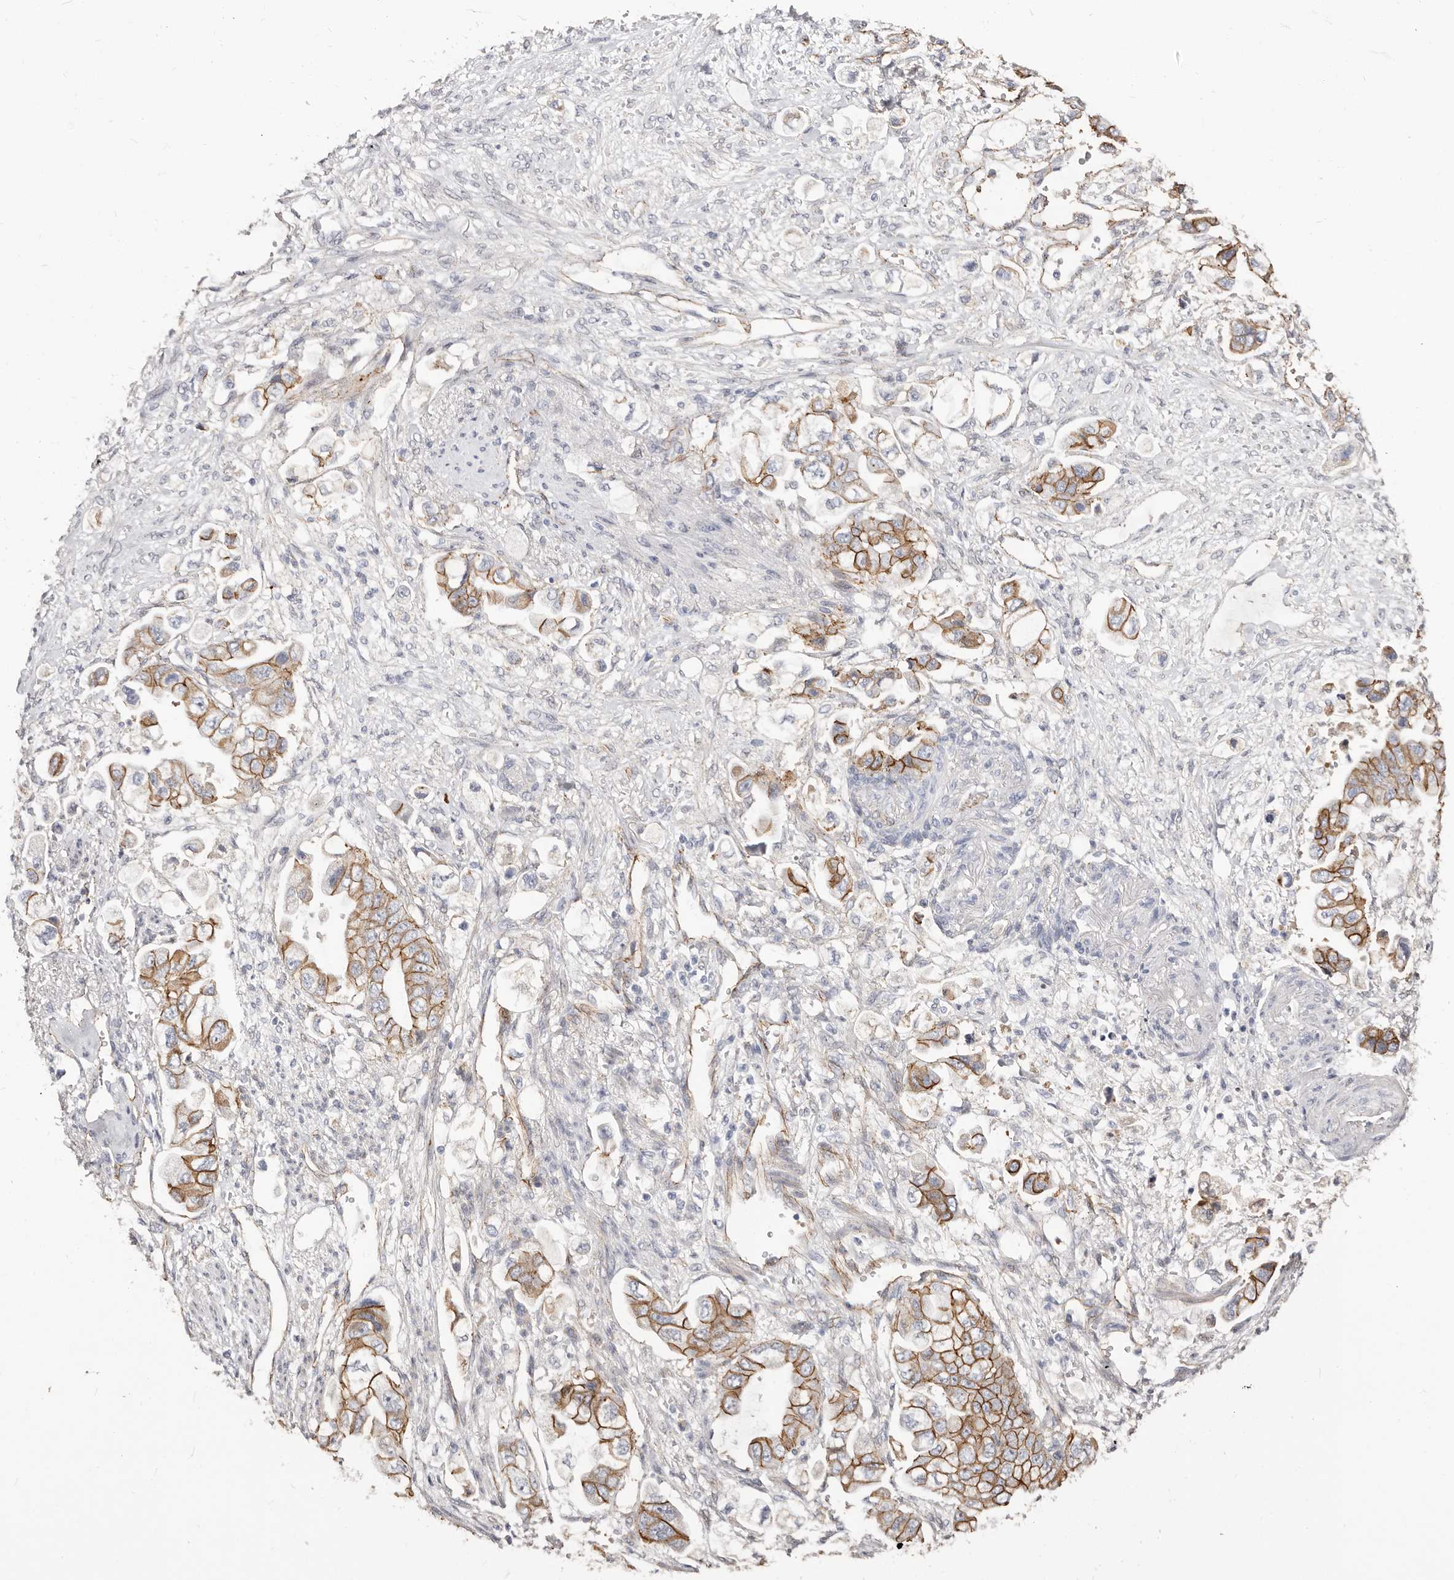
{"staining": {"intensity": "moderate", "quantity": ">75%", "location": "cytoplasmic/membranous"}, "tissue": "stomach cancer", "cell_type": "Tumor cells", "image_type": "cancer", "snomed": [{"axis": "morphology", "description": "Adenocarcinoma, NOS"}, {"axis": "topography", "description": "Stomach"}], "caption": "Approximately >75% of tumor cells in stomach adenocarcinoma display moderate cytoplasmic/membranous protein staining as visualized by brown immunohistochemical staining.", "gene": "CTNNB1", "patient": {"sex": "male", "age": 62}}